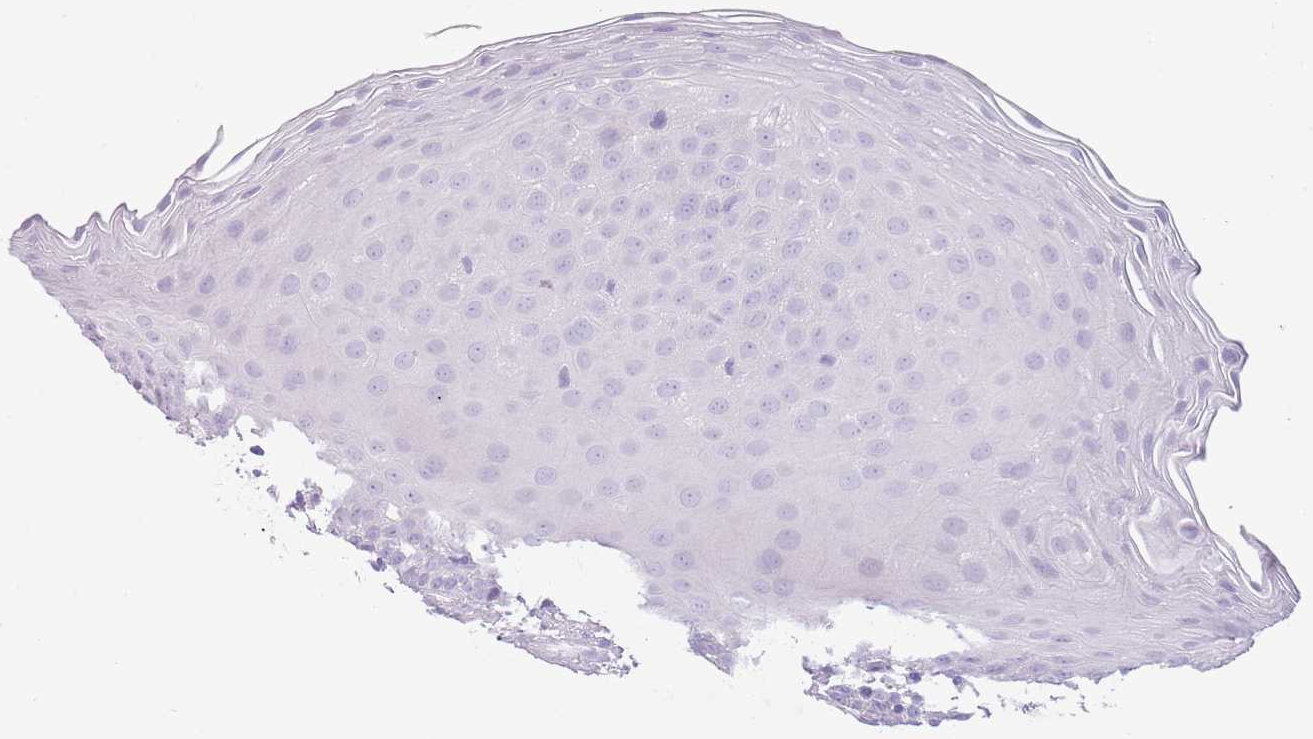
{"staining": {"intensity": "negative", "quantity": "none", "location": "none"}, "tissue": "oral mucosa", "cell_type": "Squamous epithelial cells", "image_type": "normal", "snomed": [{"axis": "morphology", "description": "Normal tissue, NOS"}, {"axis": "topography", "description": "Oral tissue"}], "caption": "Squamous epithelial cells show no significant protein expression in benign oral mucosa.", "gene": "TOX2", "patient": {"sex": "male", "age": 46}}